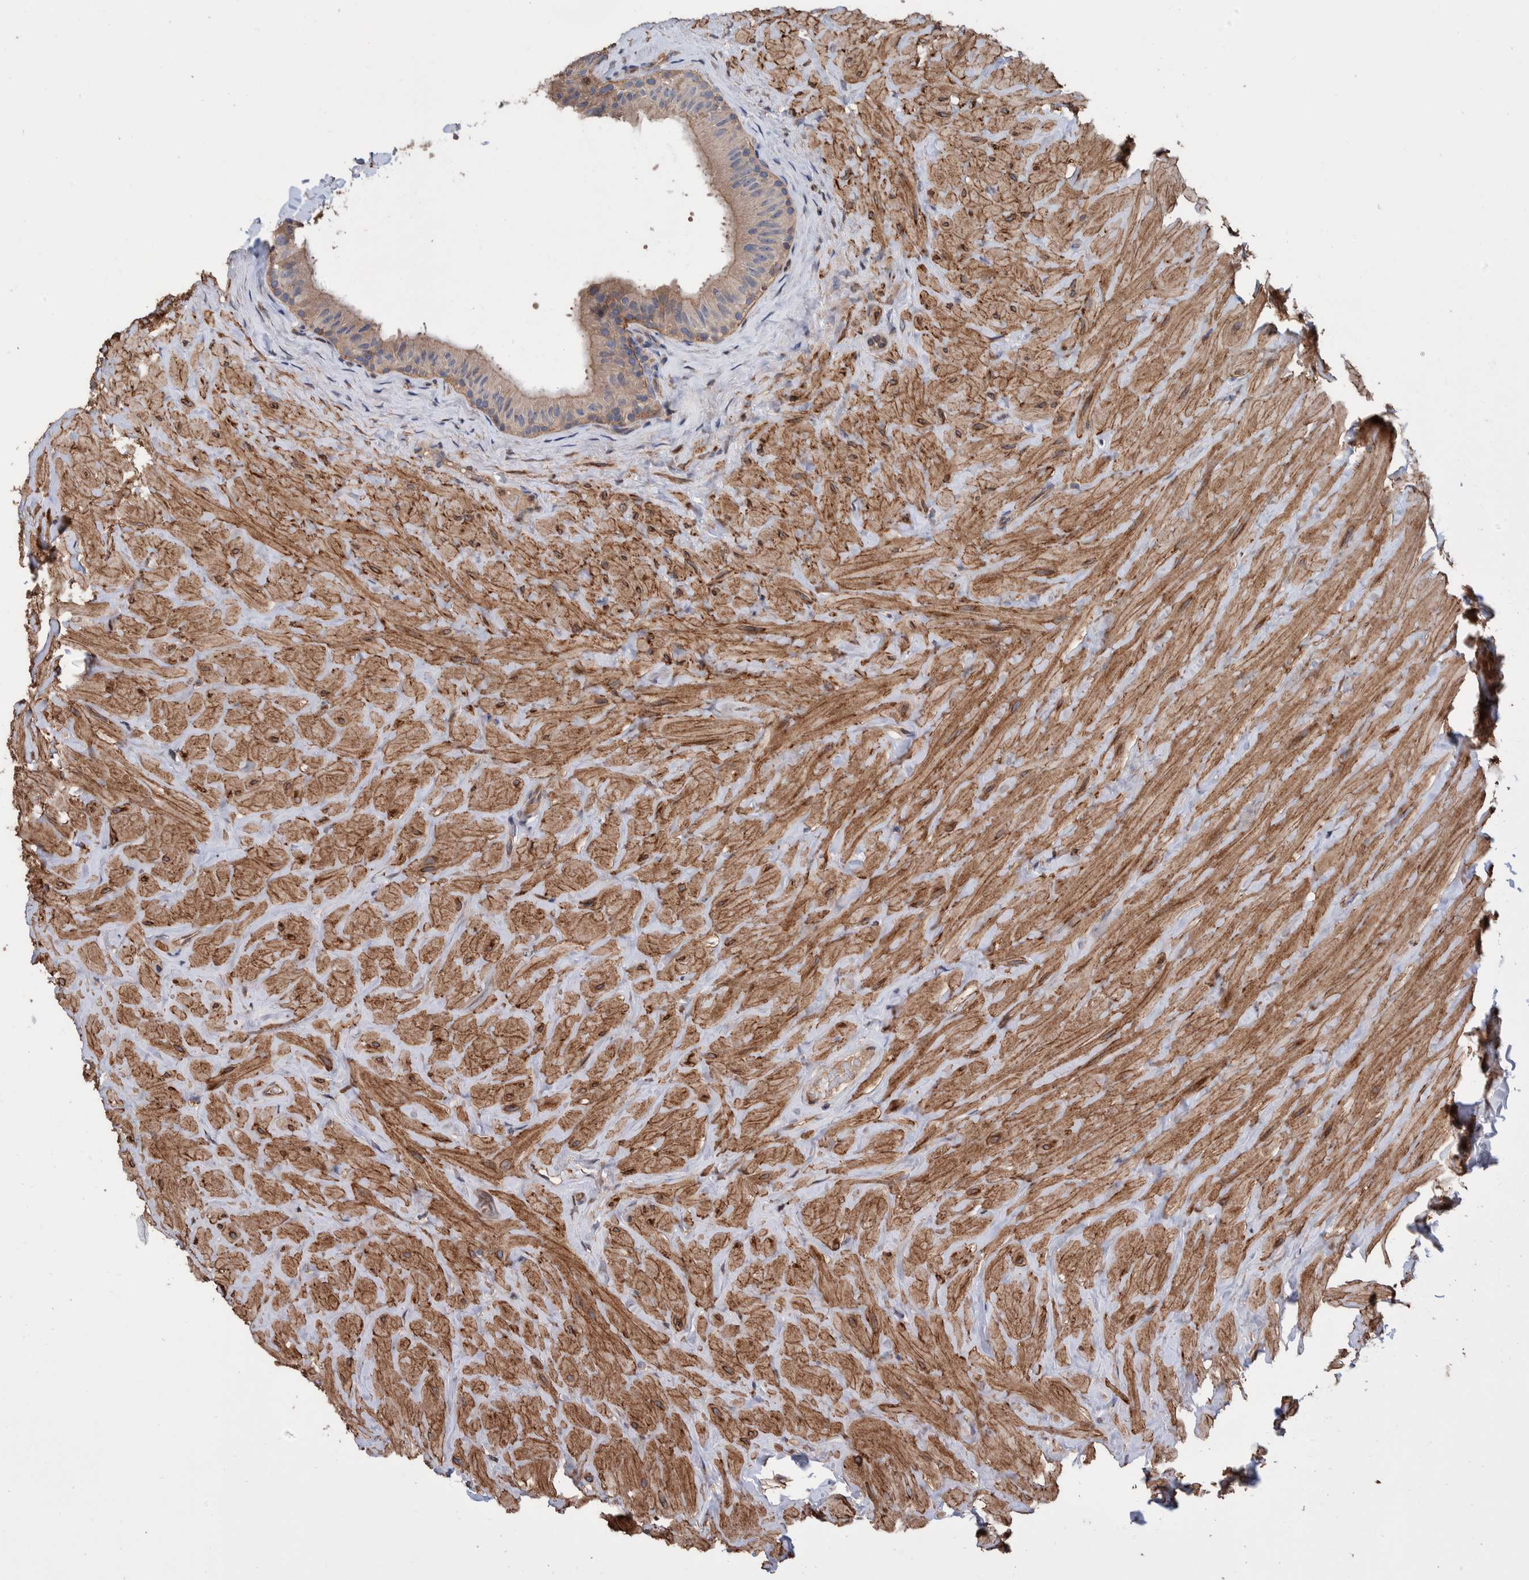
{"staining": {"intensity": "weak", "quantity": "<25%", "location": "cytoplasmic/membranous"}, "tissue": "epididymis", "cell_type": "Glandular cells", "image_type": "normal", "snomed": [{"axis": "morphology", "description": "Normal tissue, NOS"}, {"axis": "topography", "description": "Vascular tissue"}, {"axis": "topography", "description": "Epididymis"}], "caption": "An immunohistochemistry (IHC) histopathology image of normal epididymis is shown. There is no staining in glandular cells of epididymis. (Brightfield microscopy of DAB immunohistochemistry (IHC) at high magnification).", "gene": "SLC45A4", "patient": {"sex": "male", "age": 49}}